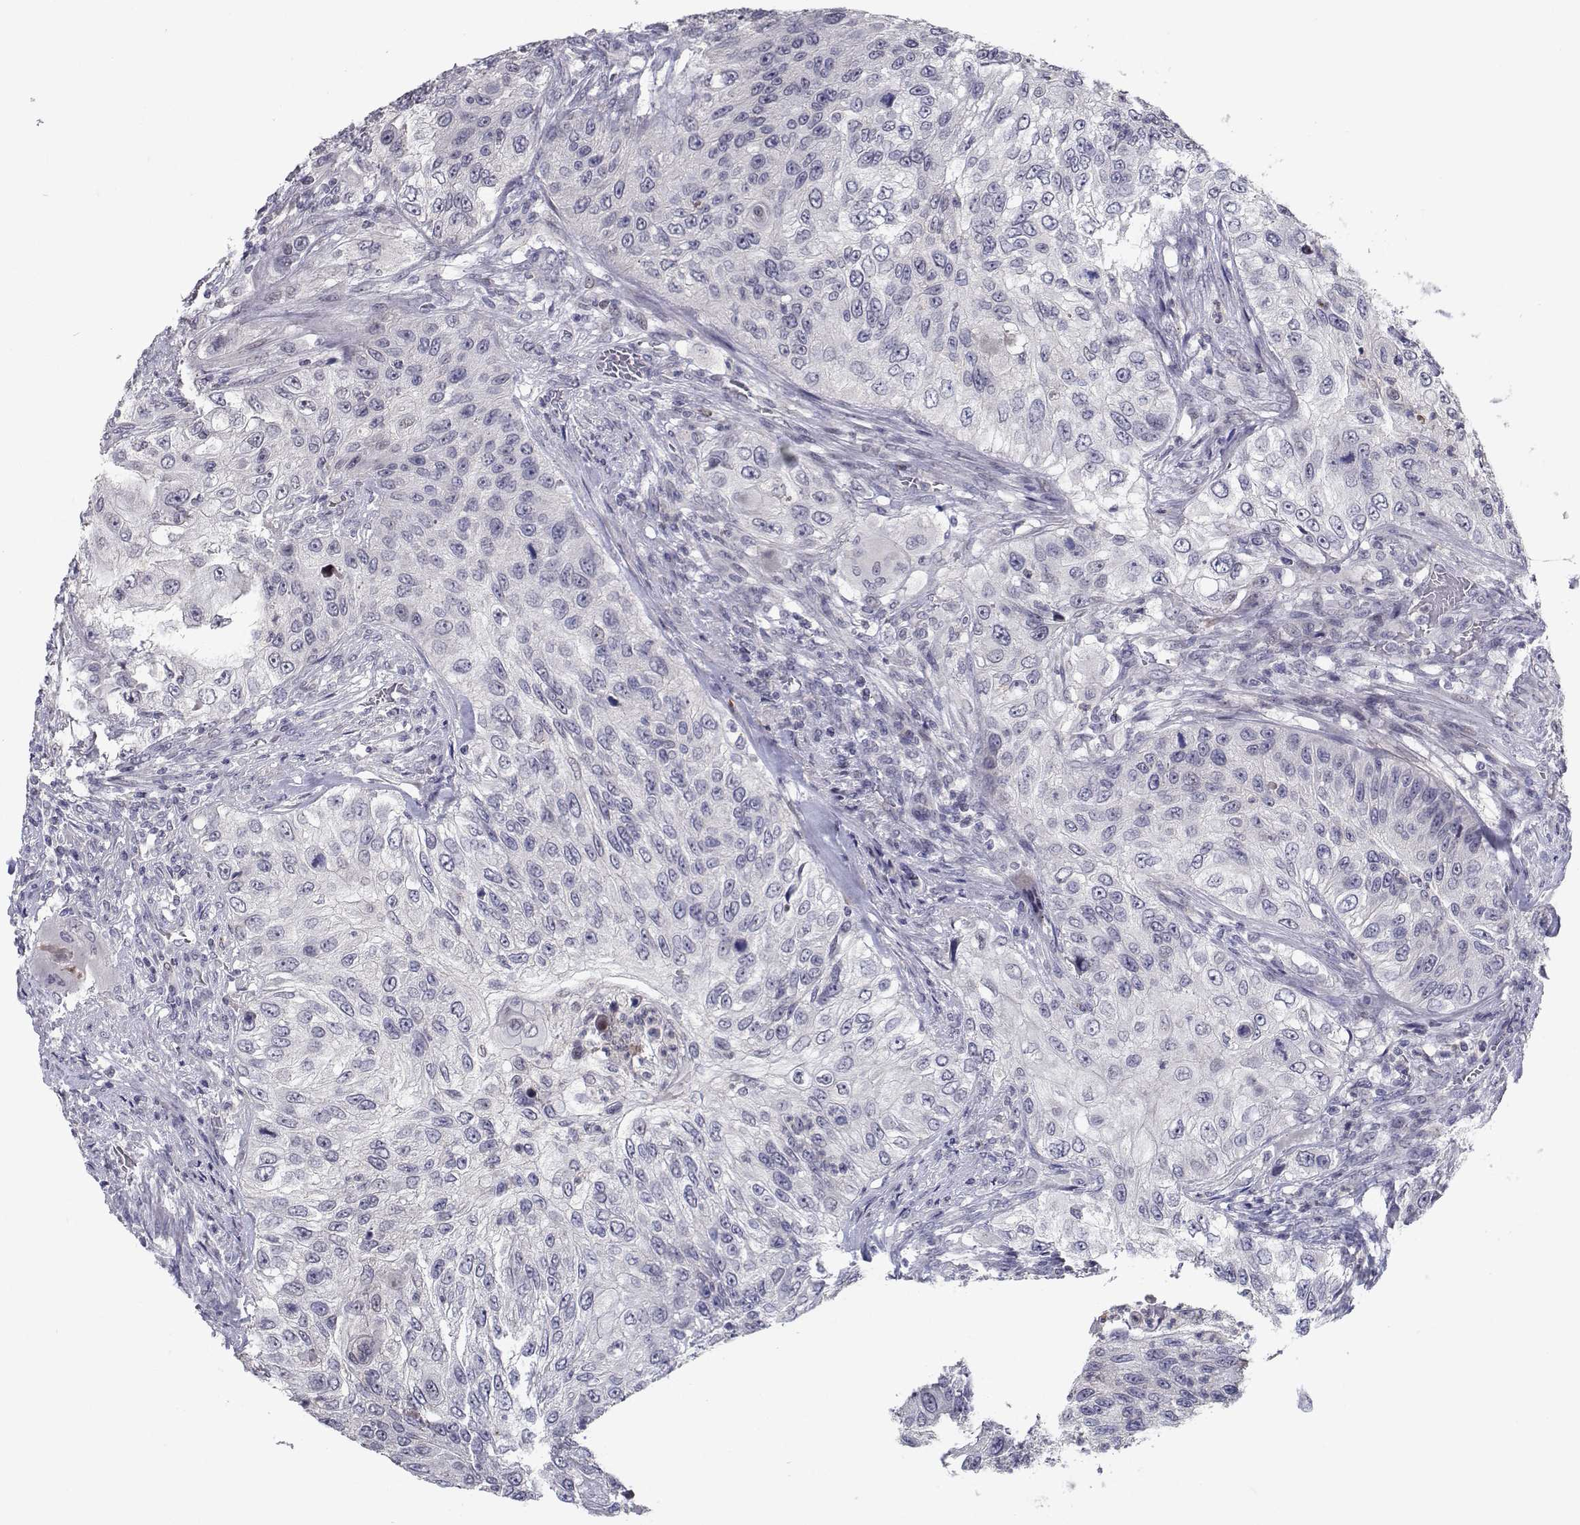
{"staining": {"intensity": "negative", "quantity": "none", "location": "none"}, "tissue": "urothelial cancer", "cell_type": "Tumor cells", "image_type": "cancer", "snomed": [{"axis": "morphology", "description": "Urothelial carcinoma, High grade"}, {"axis": "topography", "description": "Urinary bladder"}], "caption": "Image shows no protein staining in tumor cells of urothelial cancer tissue.", "gene": "RBPJL", "patient": {"sex": "female", "age": 60}}